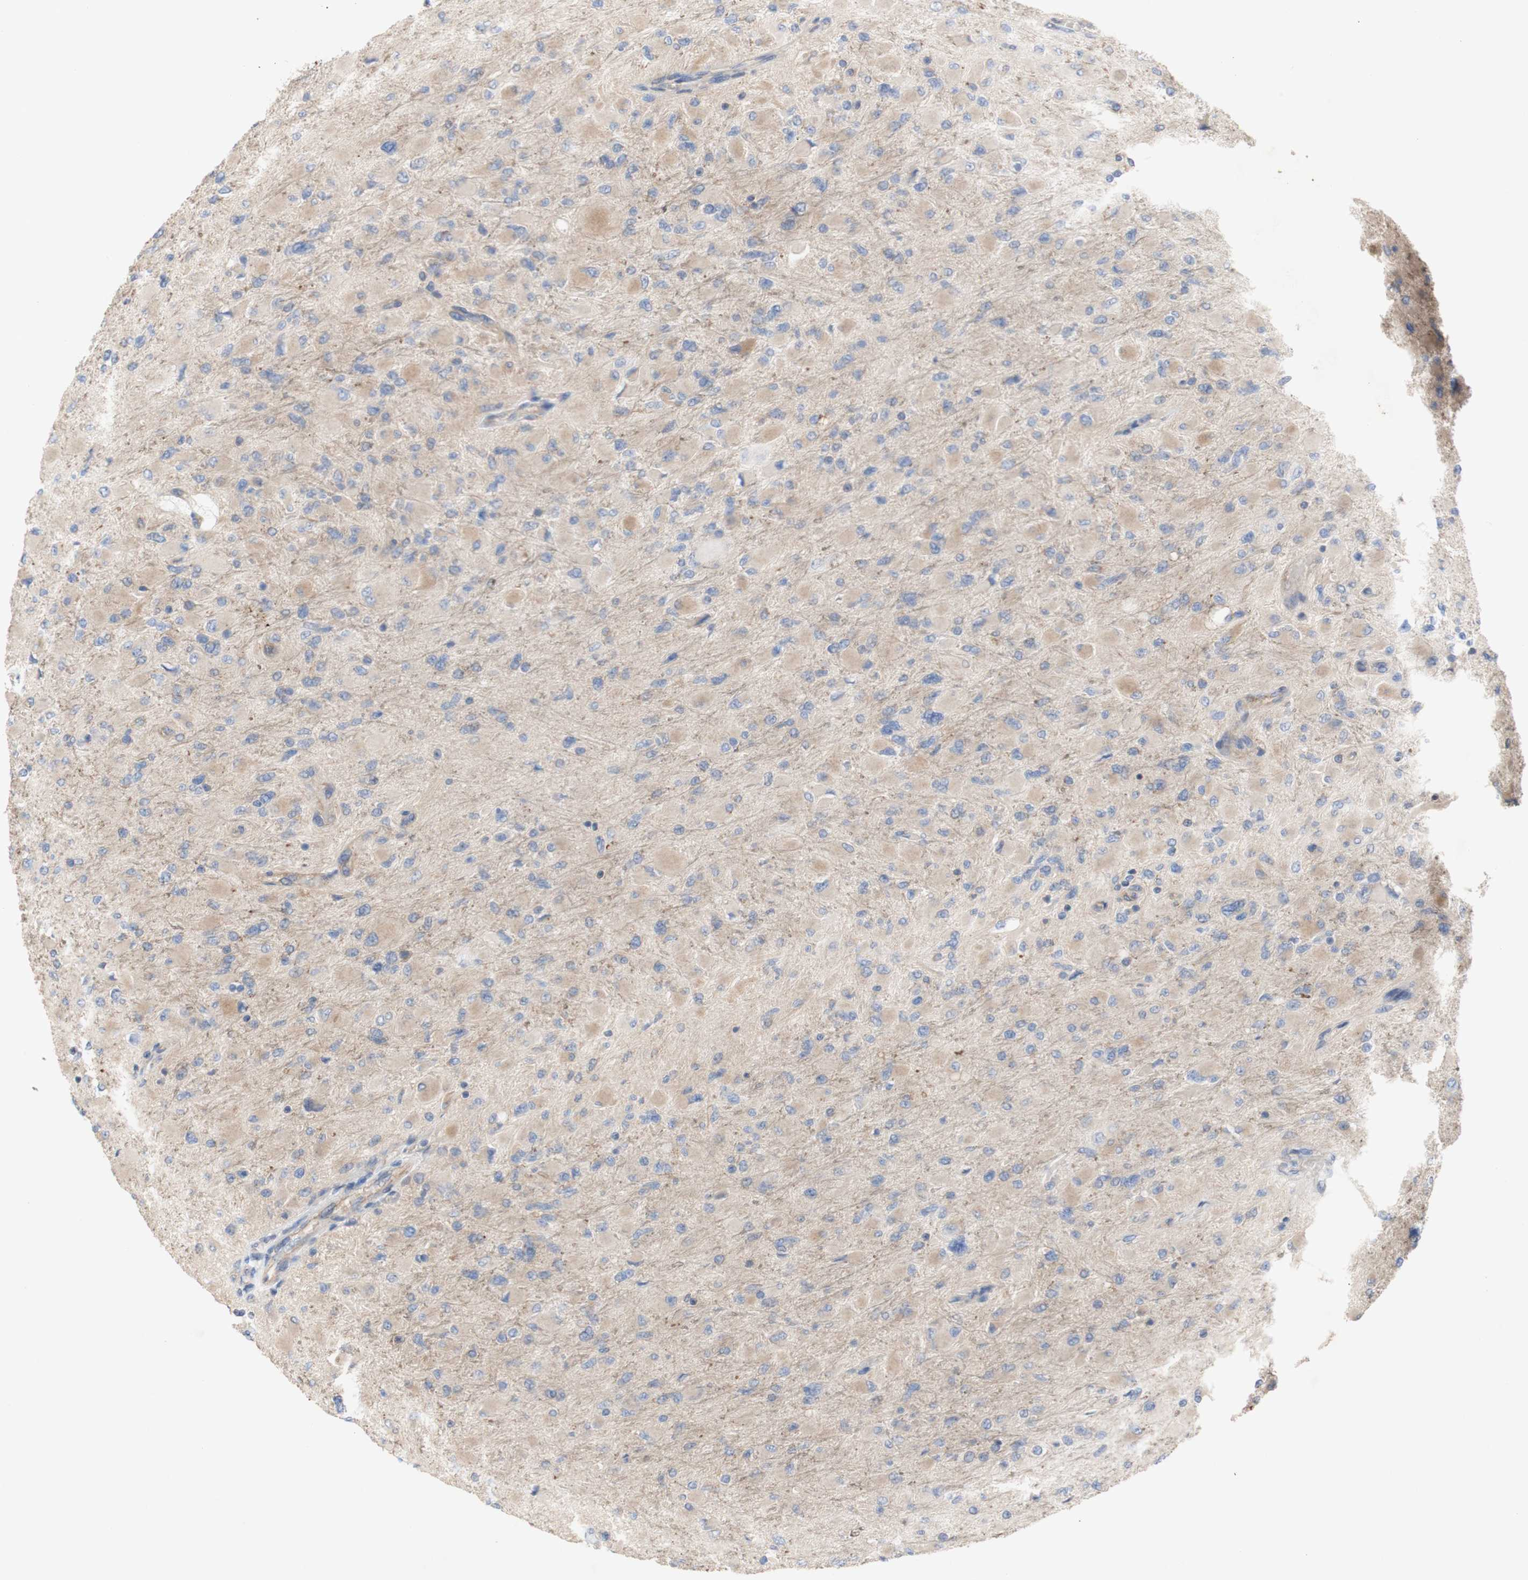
{"staining": {"intensity": "negative", "quantity": "none", "location": "none"}, "tissue": "glioma", "cell_type": "Tumor cells", "image_type": "cancer", "snomed": [{"axis": "morphology", "description": "Glioma, malignant, High grade"}, {"axis": "topography", "description": "Cerebral cortex"}], "caption": "A high-resolution micrograph shows IHC staining of malignant glioma (high-grade), which demonstrates no significant staining in tumor cells.", "gene": "IKBKG", "patient": {"sex": "female", "age": 36}}